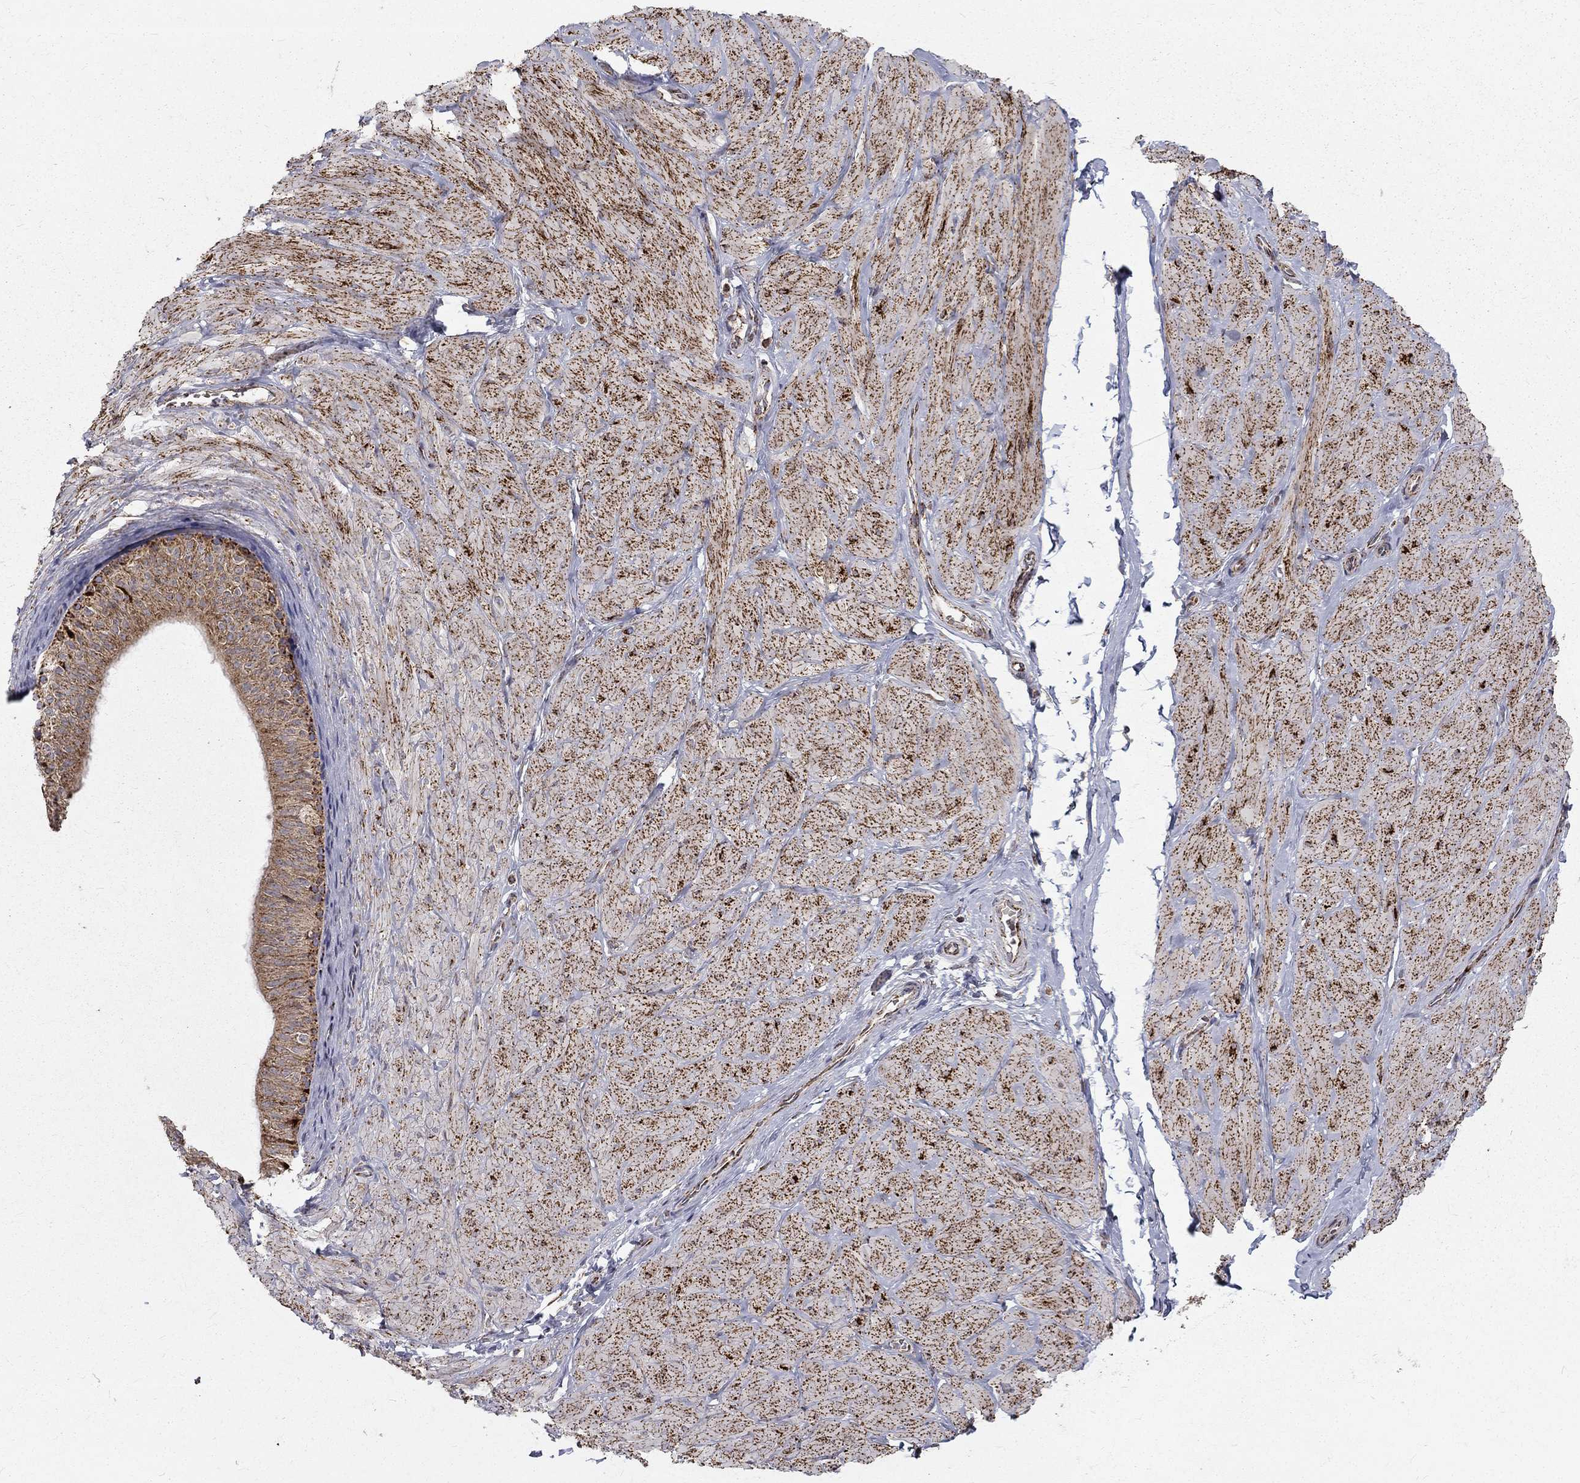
{"staining": {"intensity": "negative", "quantity": "none", "location": "none"}, "tissue": "adipose tissue", "cell_type": "Adipocytes", "image_type": "normal", "snomed": [{"axis": "morphology", "description": "Normal tissue, NOS"}, {"axis": "topography", "description": "Smooth muscle"}, {"axis": "topography", "description": "Peripheral nerve tissue"}], "caption": "A photomicrograph of human adipose tissue is negative for staining in adipocytes. Brightfield microscopy of IHC stained with DAB (brown) and hematoxylin (blue), captured at high magnification.", "gene": "ALDH1B1", "patient": {"sex": "male", "age": 22}}